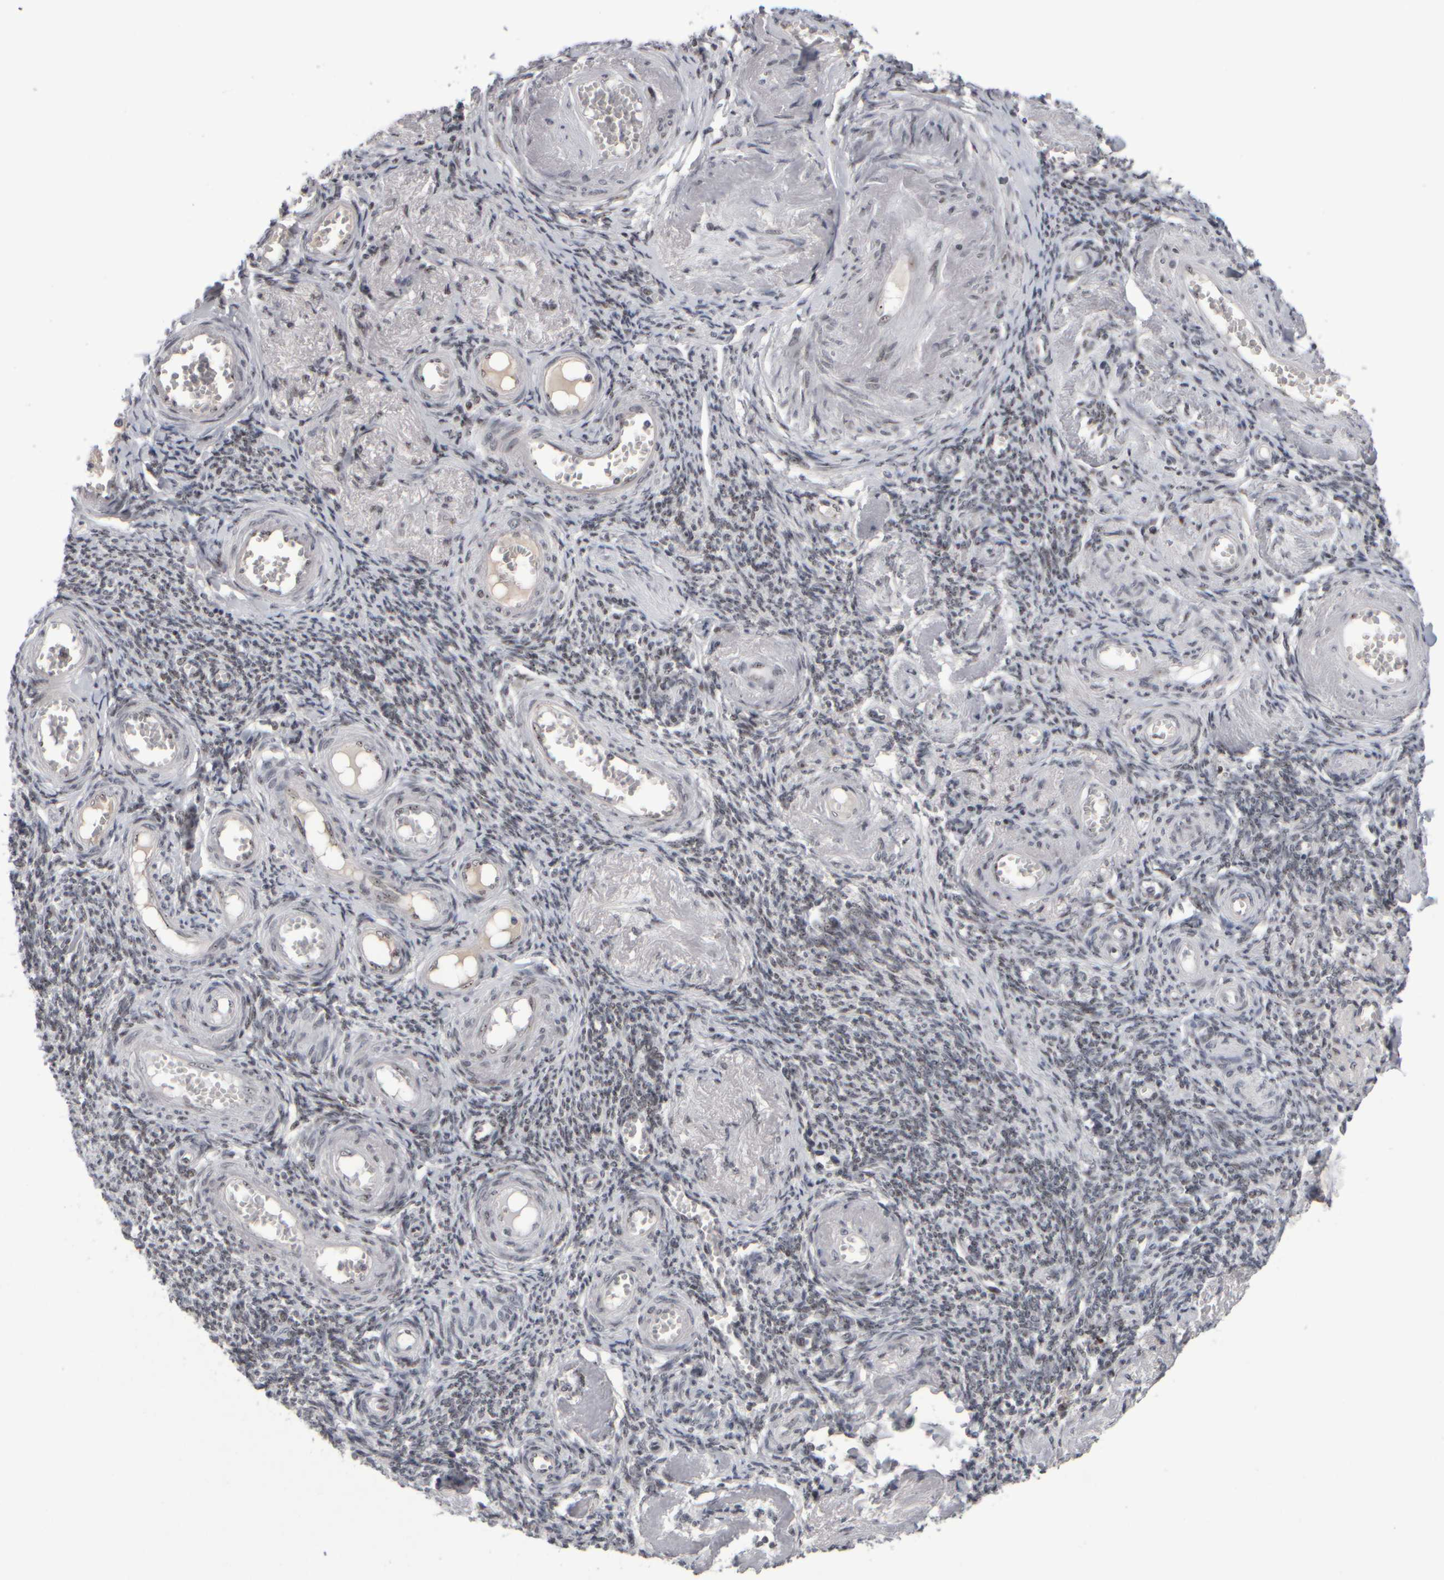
{"staining": {"intensity": "moderate", "quantity": ">75%", "location": "nuclear"}, "tissue": "adipose tissue", "cell_type": "Adipocytes", "image_type": "normal", "snomed": [{"axis": "morphology", "description": "Normal tissue, NOS"}, {"axis": "topography", "description": "Vascular tissue"}, {"axis": "topography", "description": "Fallopian tube"}, {"axis": "topography", "description": "Ovary"}], "caption": "Immunohistochemistry (IHC) micrograph of unremarkable adipose tissue: human adipose tissue stained using IHC demonstrates medium levels of moderate protein expression localized specifically in the nuclear of adipocytes, appearing as a nuclear brown color.", "gene": "SURF6", "patient": {"sex": "female", "age": 67}}